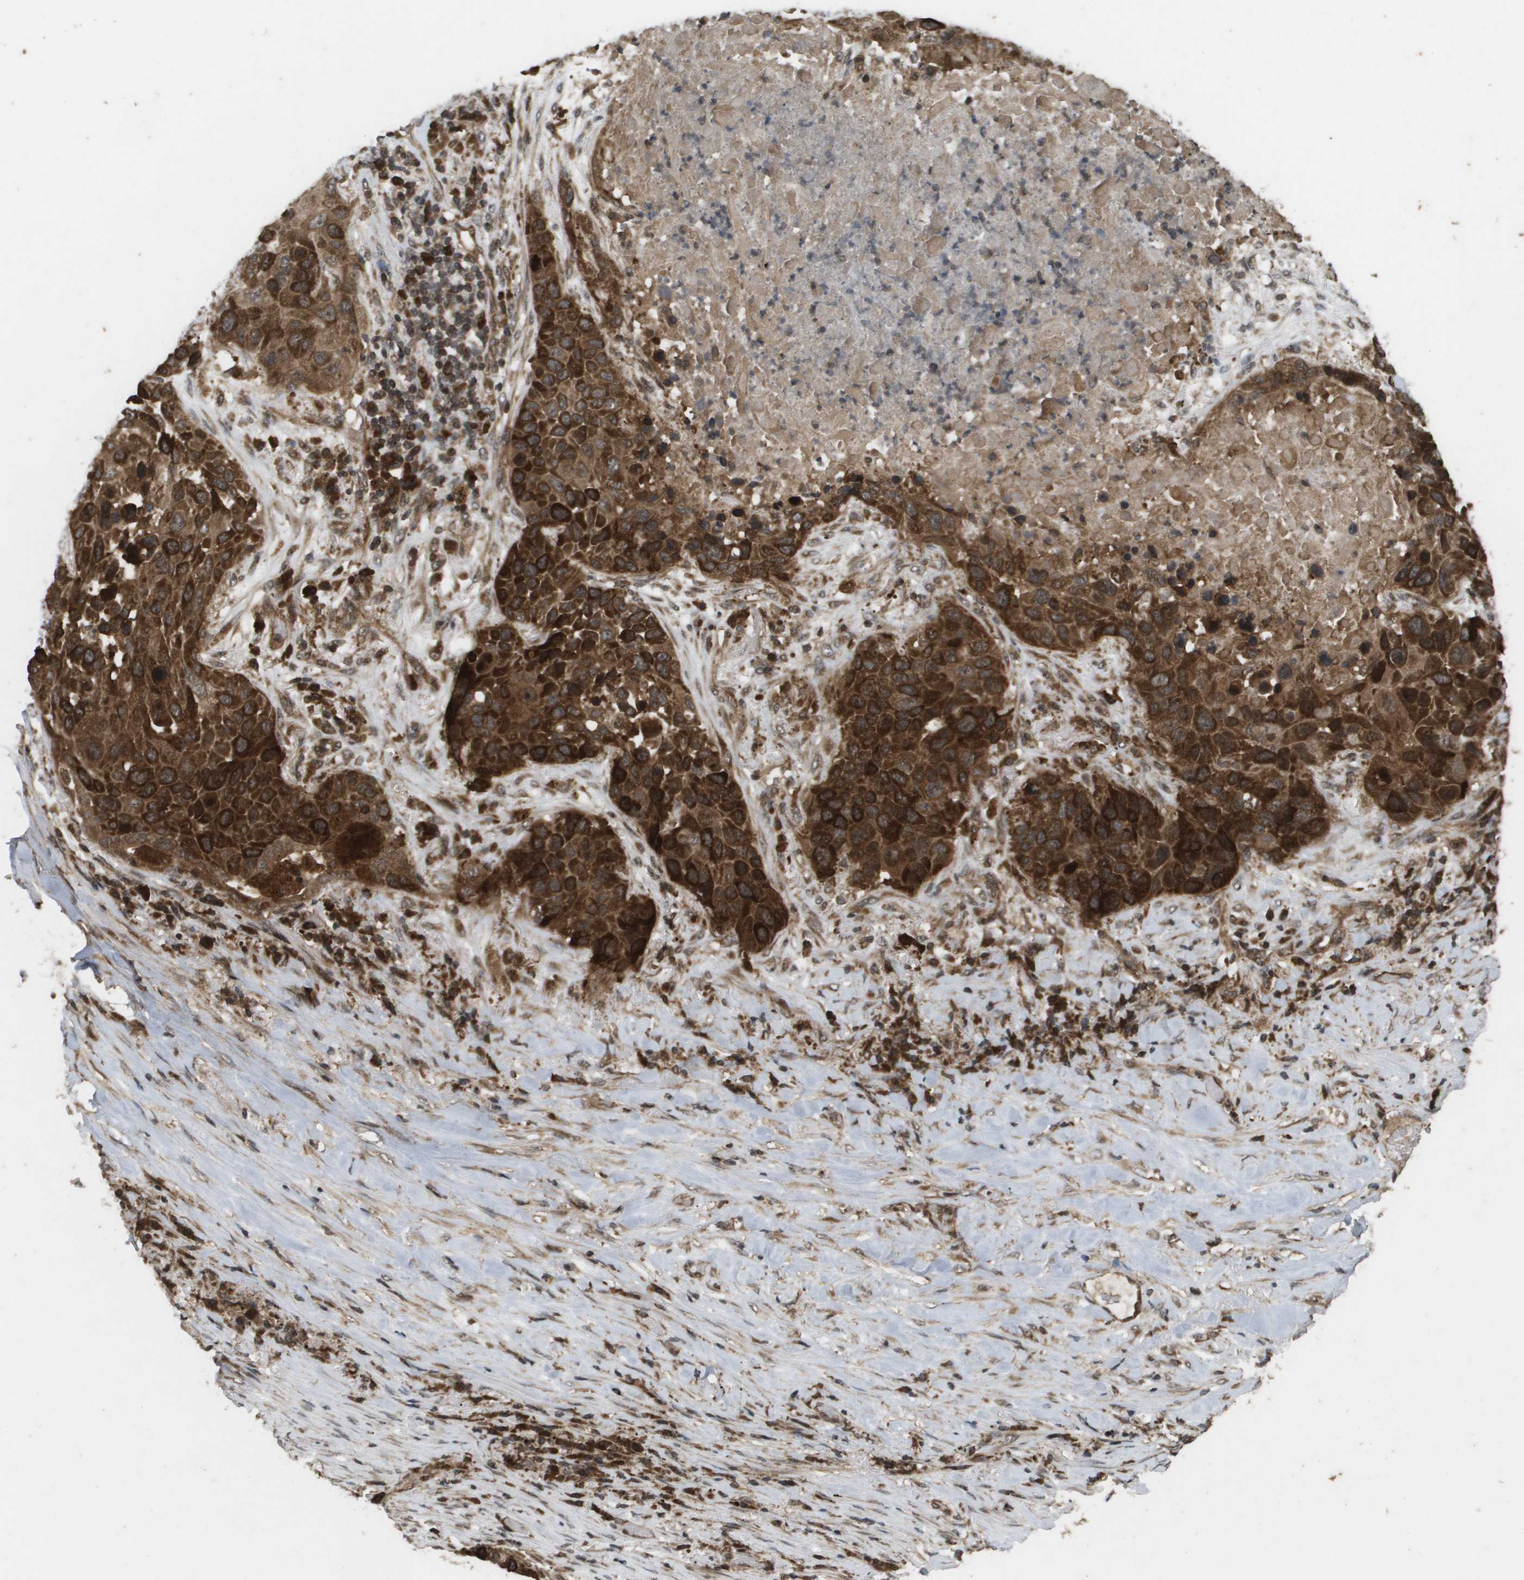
{"staining": {"intensity": "strong", "quantity": ">75%", "location": "cytoplasmic/membranous,nuclear"}, "tissue": "lung cancer", "cell_type": "Tumor cells", "image_type": "cancer", "snomed": [{"axis": "morphology", "description": "Squamous cell carcinoma, NOS"}, {"axis": "topography", "description": "Lung"}], "caption": "This is a micrograph of immunohistochemistry (IHC) staining of lung cancer, which shows strong staining in the cytoplasmic/membranous and nuclear of tumor cells.", "gene": "KIF11", "patient": {"sex": "male", "age": 57}}